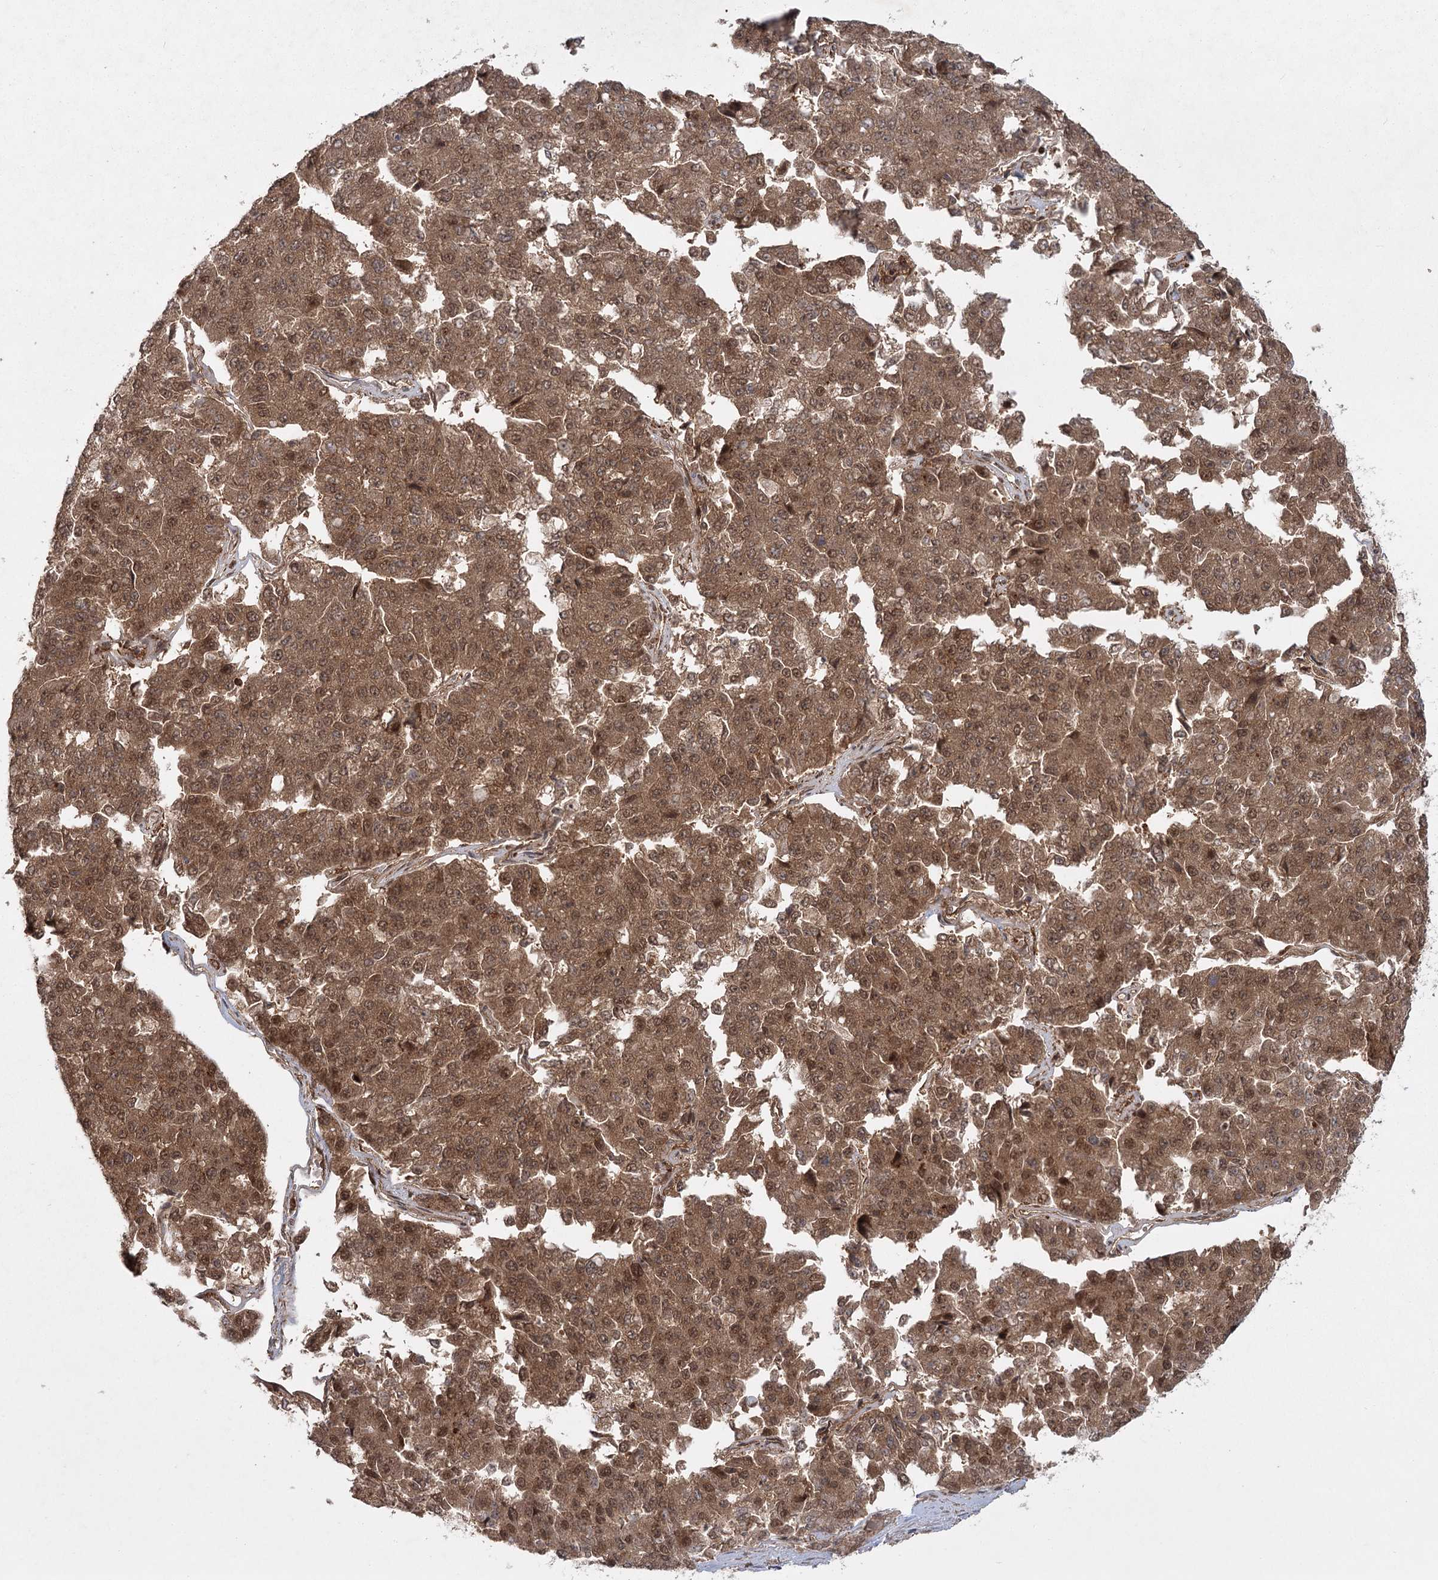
{"staining": {"intensity": "moderate", "quantity": ">75%", "location": "cytoplasmic/membranous,nuclear"}, "tissue": "pancreatic cancer", "cell_type": "Tumor cells", "image_type": "cancer", "snomed": [{"axis": "morphology", "description": "Adenocarcinoma, NOS"}, {"axis": "topography", "description": "Pancreas"}], "caption": "An image showing moderate cytoplasmic/membranous and nuclear expression in about >75% of tumor cells in pancreatic cancer (adenocarcinoma), as visualized by brown immunohistochemical staining.", "gene": "MDFIC", "patient": {"sex": "male", "age": 50}}